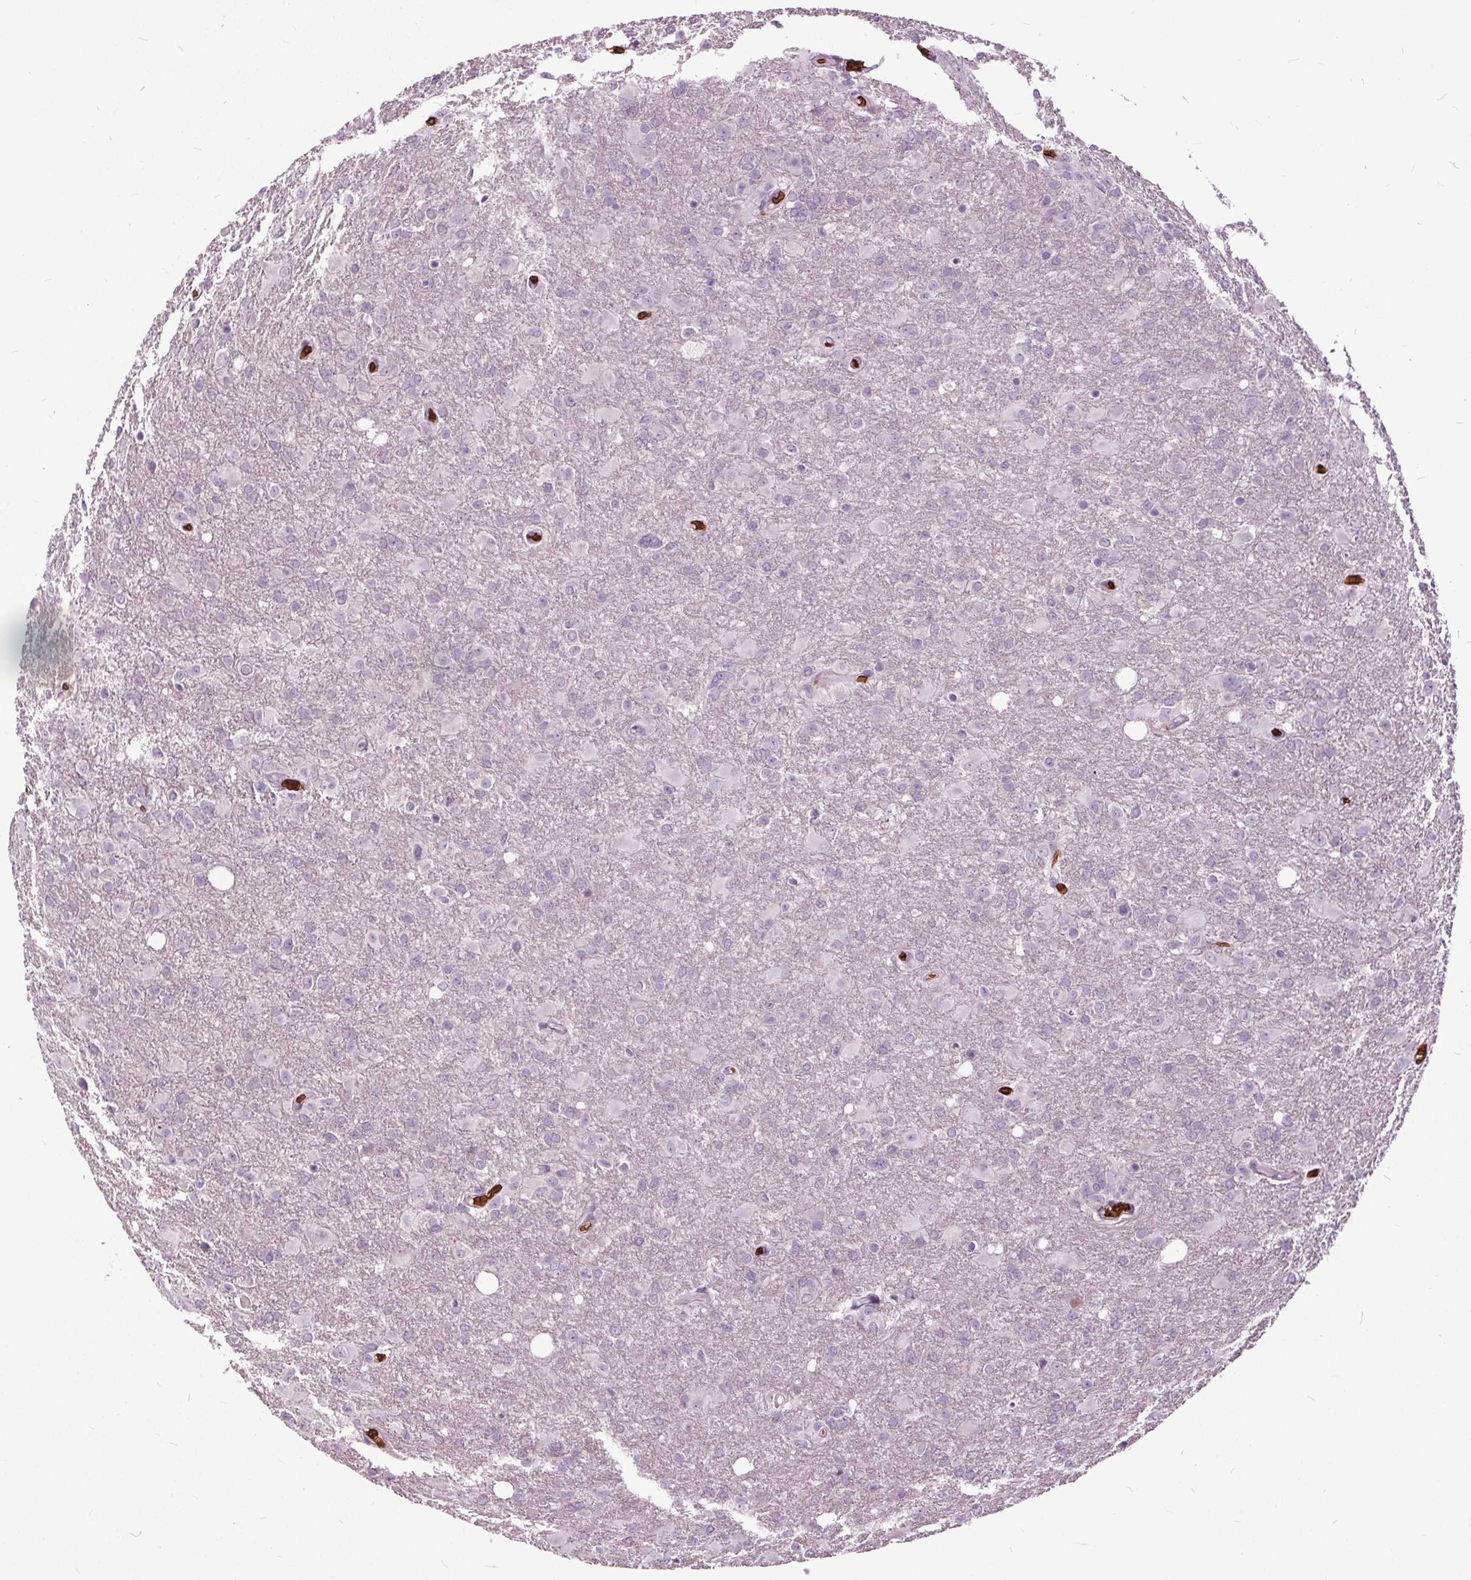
{"staining": {"intensity": "negative", "quantity": "none", "location": "none"}, "tissue": "glioma", "cell_type": "Tumor cells", "image_type": "cancer", "snomed": [{"axis": "morphology", "description": "Glioma, malignant, High grade"}, {"axis": "topography", "description": "Brain"}], "caption": "Immunohistochemistry of human high-grade glioma (malignant) reveals no staining in tumor cells.", "gene": "SLC4A1", "patient": {"sex": "male", "age": 68}}